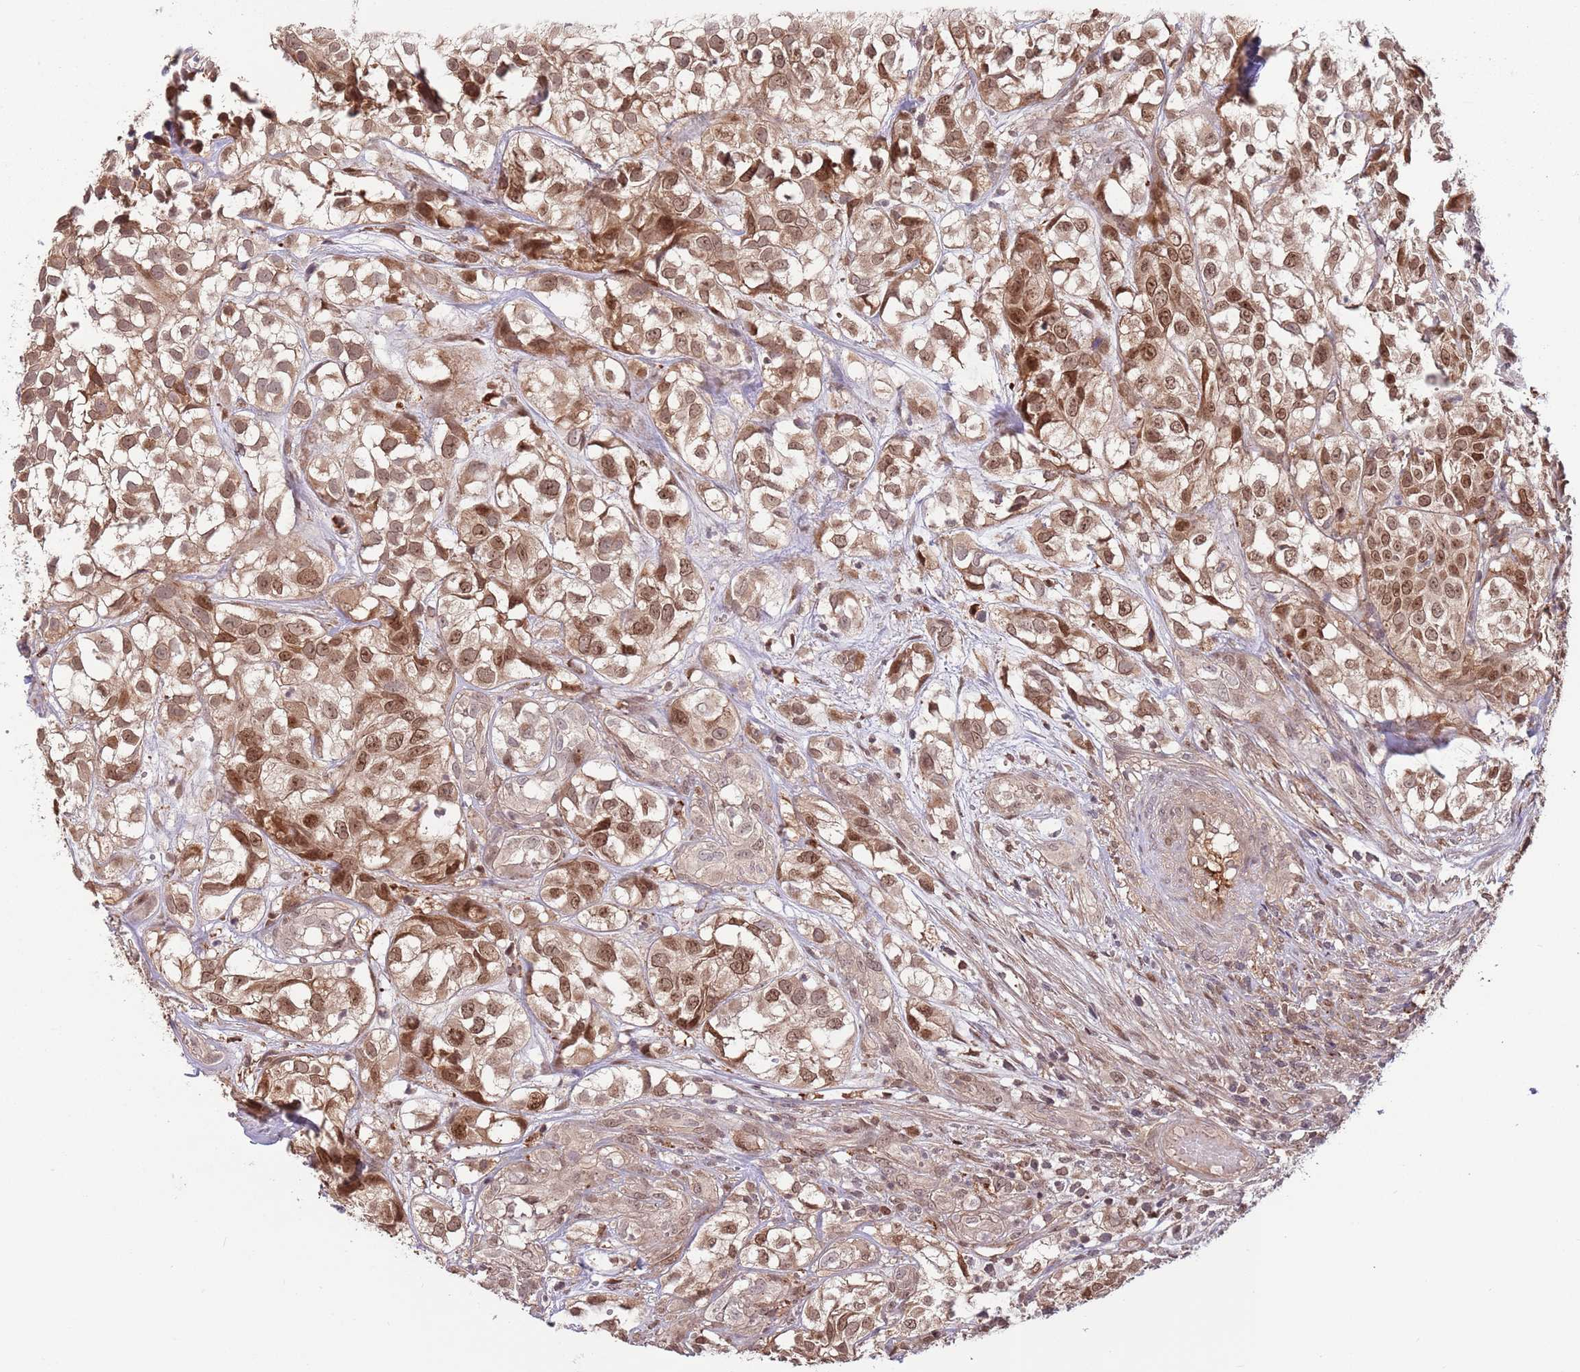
{"staining": {"intensity": "moderate", "quantity": ">75%", "location": "cytoplasmic/membranous,nuclear"}, "tissue": "urothelial cancer", "cell_type": "Tumor cells", "image_type": "cancer", "snomed": [{"axis": "morphology", "description": "Urothelial carcinoma, High grade"}, {"axis": "topography", "description": "Urinary bladder"}], "caption": "Protein staining reveals moderate cytoplasmic/membranous and nuclear expression in approximately >75% of tumor cells in urothelial cancer. The protein of interest is stained brown, and the nuclei are stained in blue (DAB IHC with brightfield microscopy, high magnification).", "gene": "SALL1", "patient": {"sex": "male", "age": 56}}